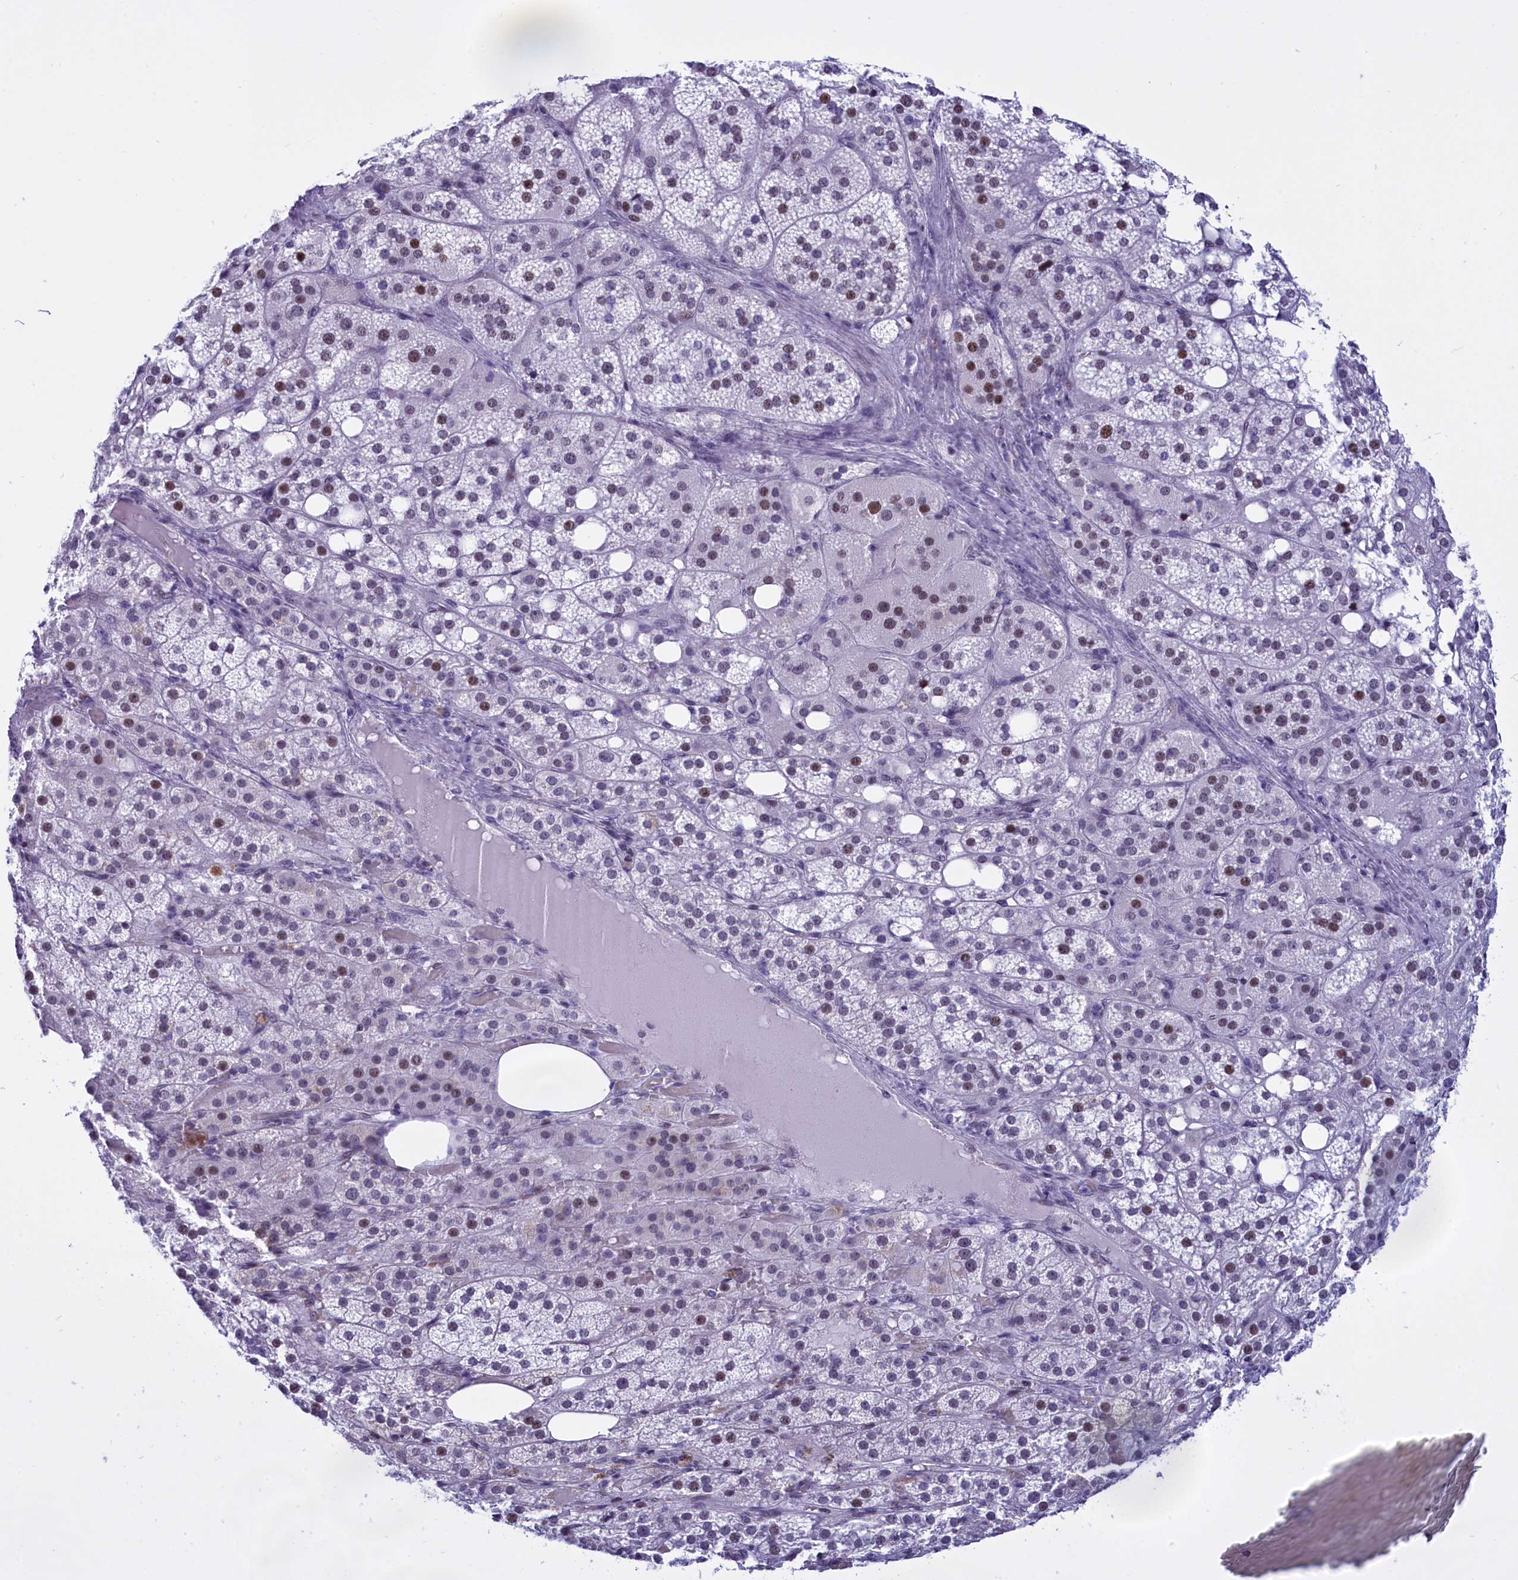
{"staining": {"intensity": "moderate", "quantity": "25%-75%", "location": "nuclear"}, "tissue": "adrenal gland", "cell_type": "Glandular cells", "image_type": "normal", "snomed": [{"axis": "morphology", "description": "Normal tissue, NOS"}, {"axis": "topography", "description": "Adrenal gland"}], "caption": "High-power microscopy captured an IHC micrograph of unremarkable adrenal gland, revealing moderate nuclear staining in about 25%-75% of glandular cells. Using DAB (3,3'-diaminobenzidine) (brown) and hematoxylin (blue) stains, captured at high magnification using brightfield microscopy.", "gene": "SPIRE2", "patient": {"sex": "female", "age": 59}}